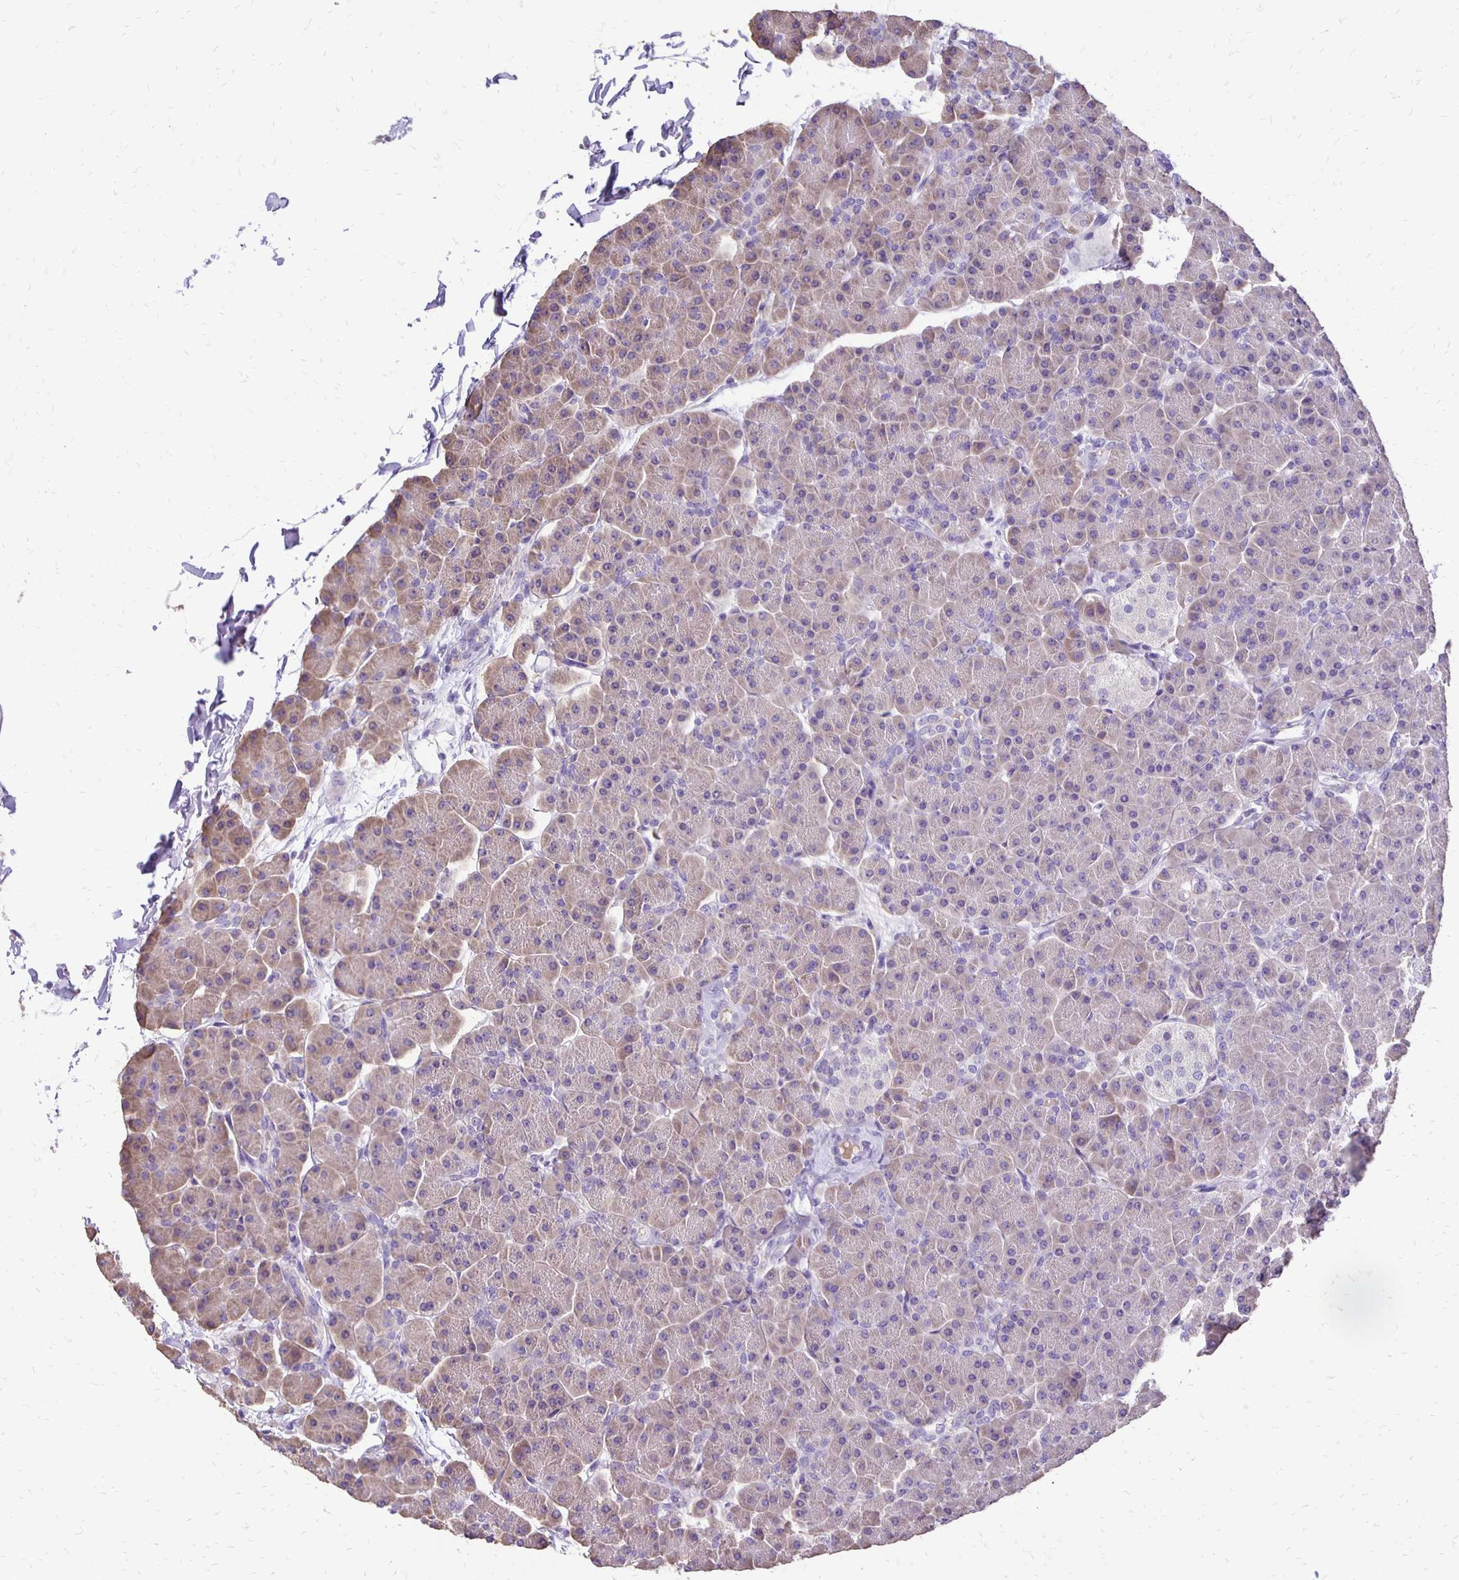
{"staining": {"intensity": "weak", "quantity": "25%-75%", "location": "cytoplasmic/membranous"}, "tissue": "pancreas", "cell_type": "Exocrine glandular cells", "image_type": "normal", "snomed": [{"axis": "morphology", "description": "Normal tissue, NOS"}, {"axis": "topography", "description": "Pancreas"}, {"axis": "topography", "description": "Peripheral nerve tissue"}], "caption": "Unremarkable pancreas was stained to show a protein in brown. There is low levels of weak cytoplasmic/membranous positivity in about 25%-75% of exocrine glandular cells.", "gene": "ANKRD45", "patient": {"sex": "male", "age": 54}}